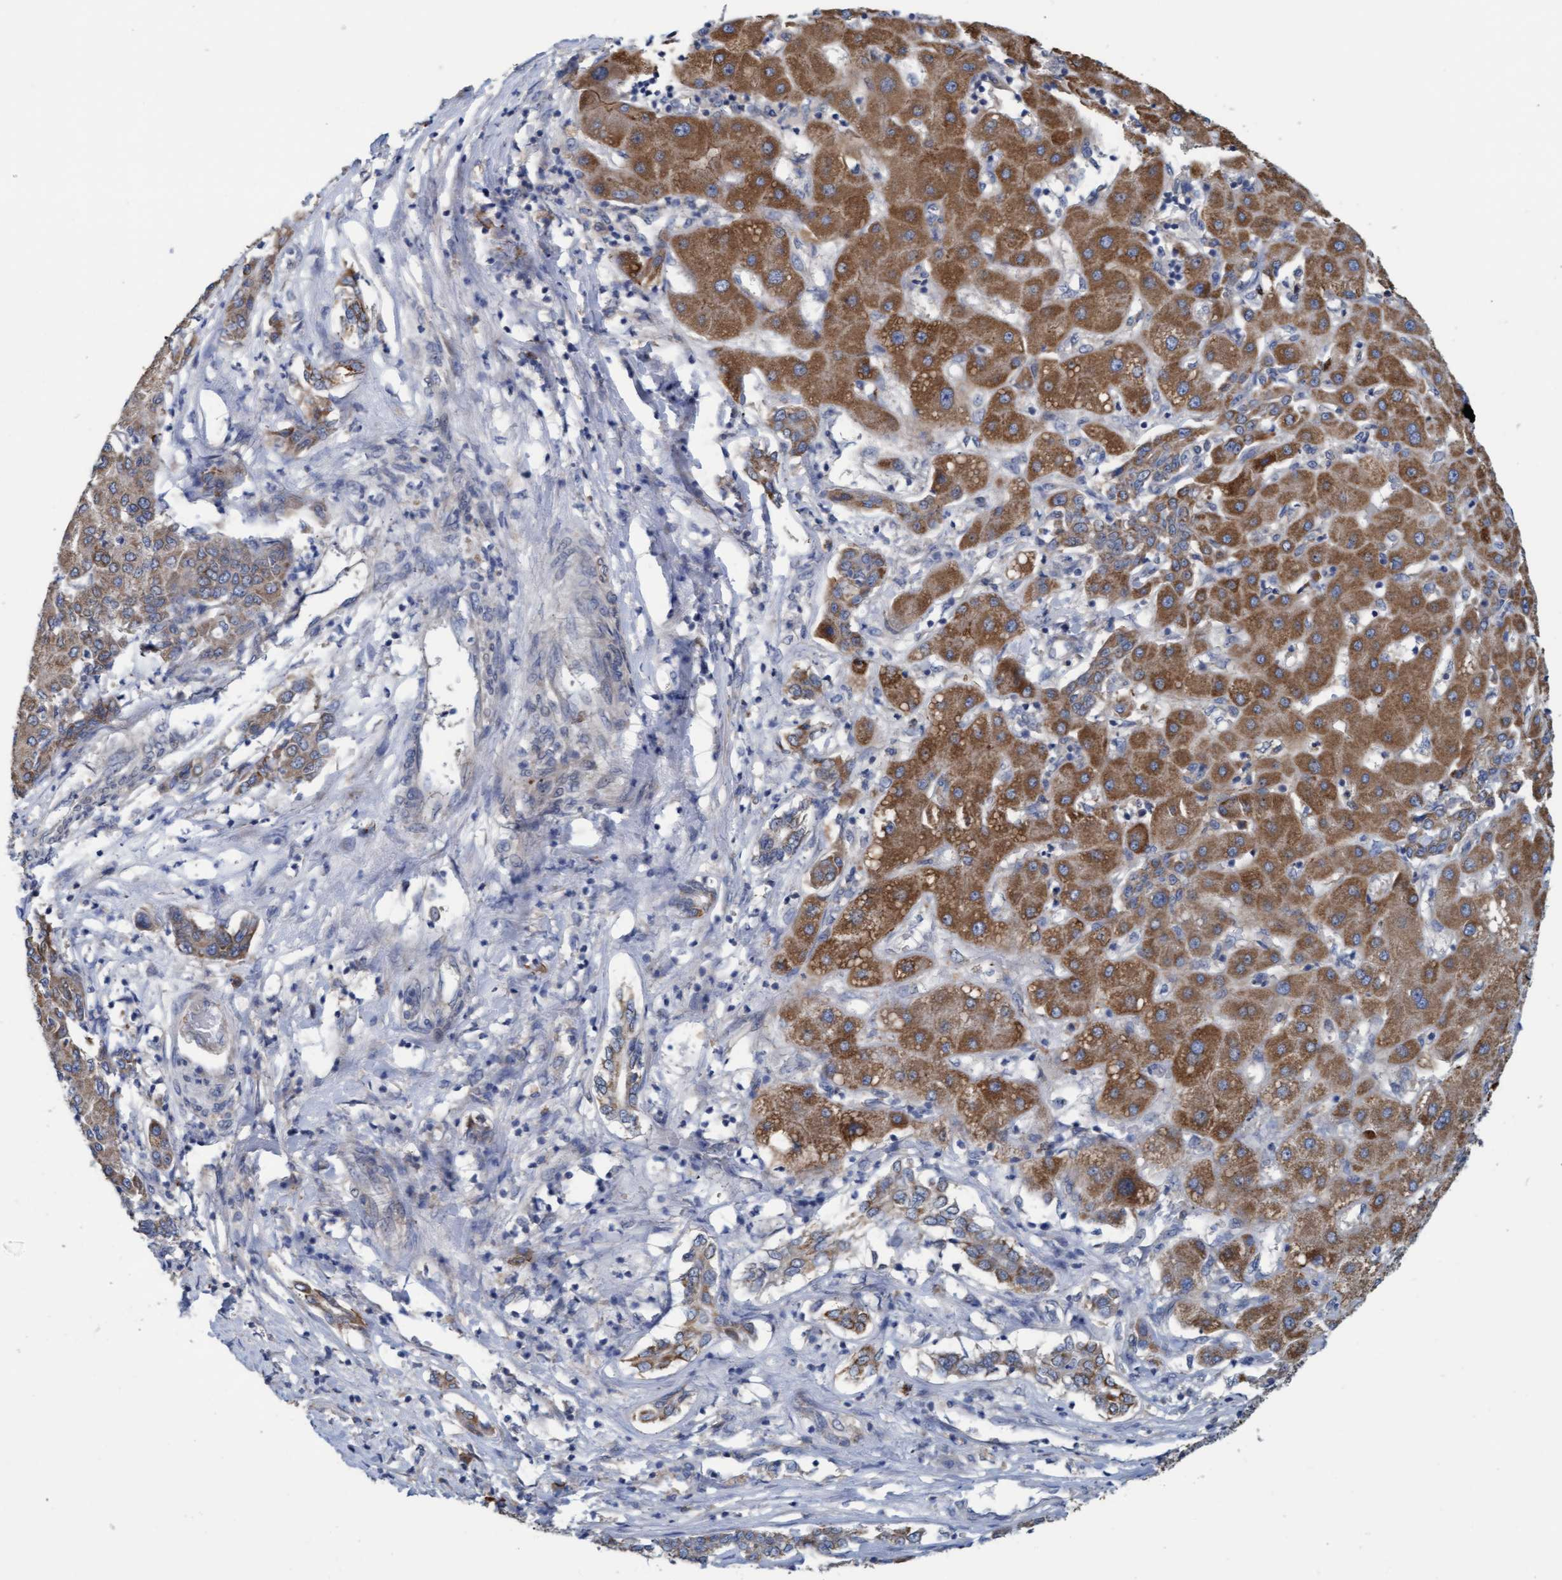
{"staining": {"intensity": "moderate", "quantity": ">75%", "location": "cytoplasmic/membranous"}, "tissue": "liver cancer", "cell_type": "Tumor cells", "image_type": "cancer", "snomed": [{"axis": "morphology", "description": "Carcinoma, Hepatocellular, NOS"}, {"axis": "topography", "description": "Liver"}], "caption": "Protein expression analysis of human liver cancer reveals moderate cytoplasmic/membranous expression in about >75% of tumor cells.", "gene": "LRSAM1", "patient": {"sex": "male", "age": 65}}